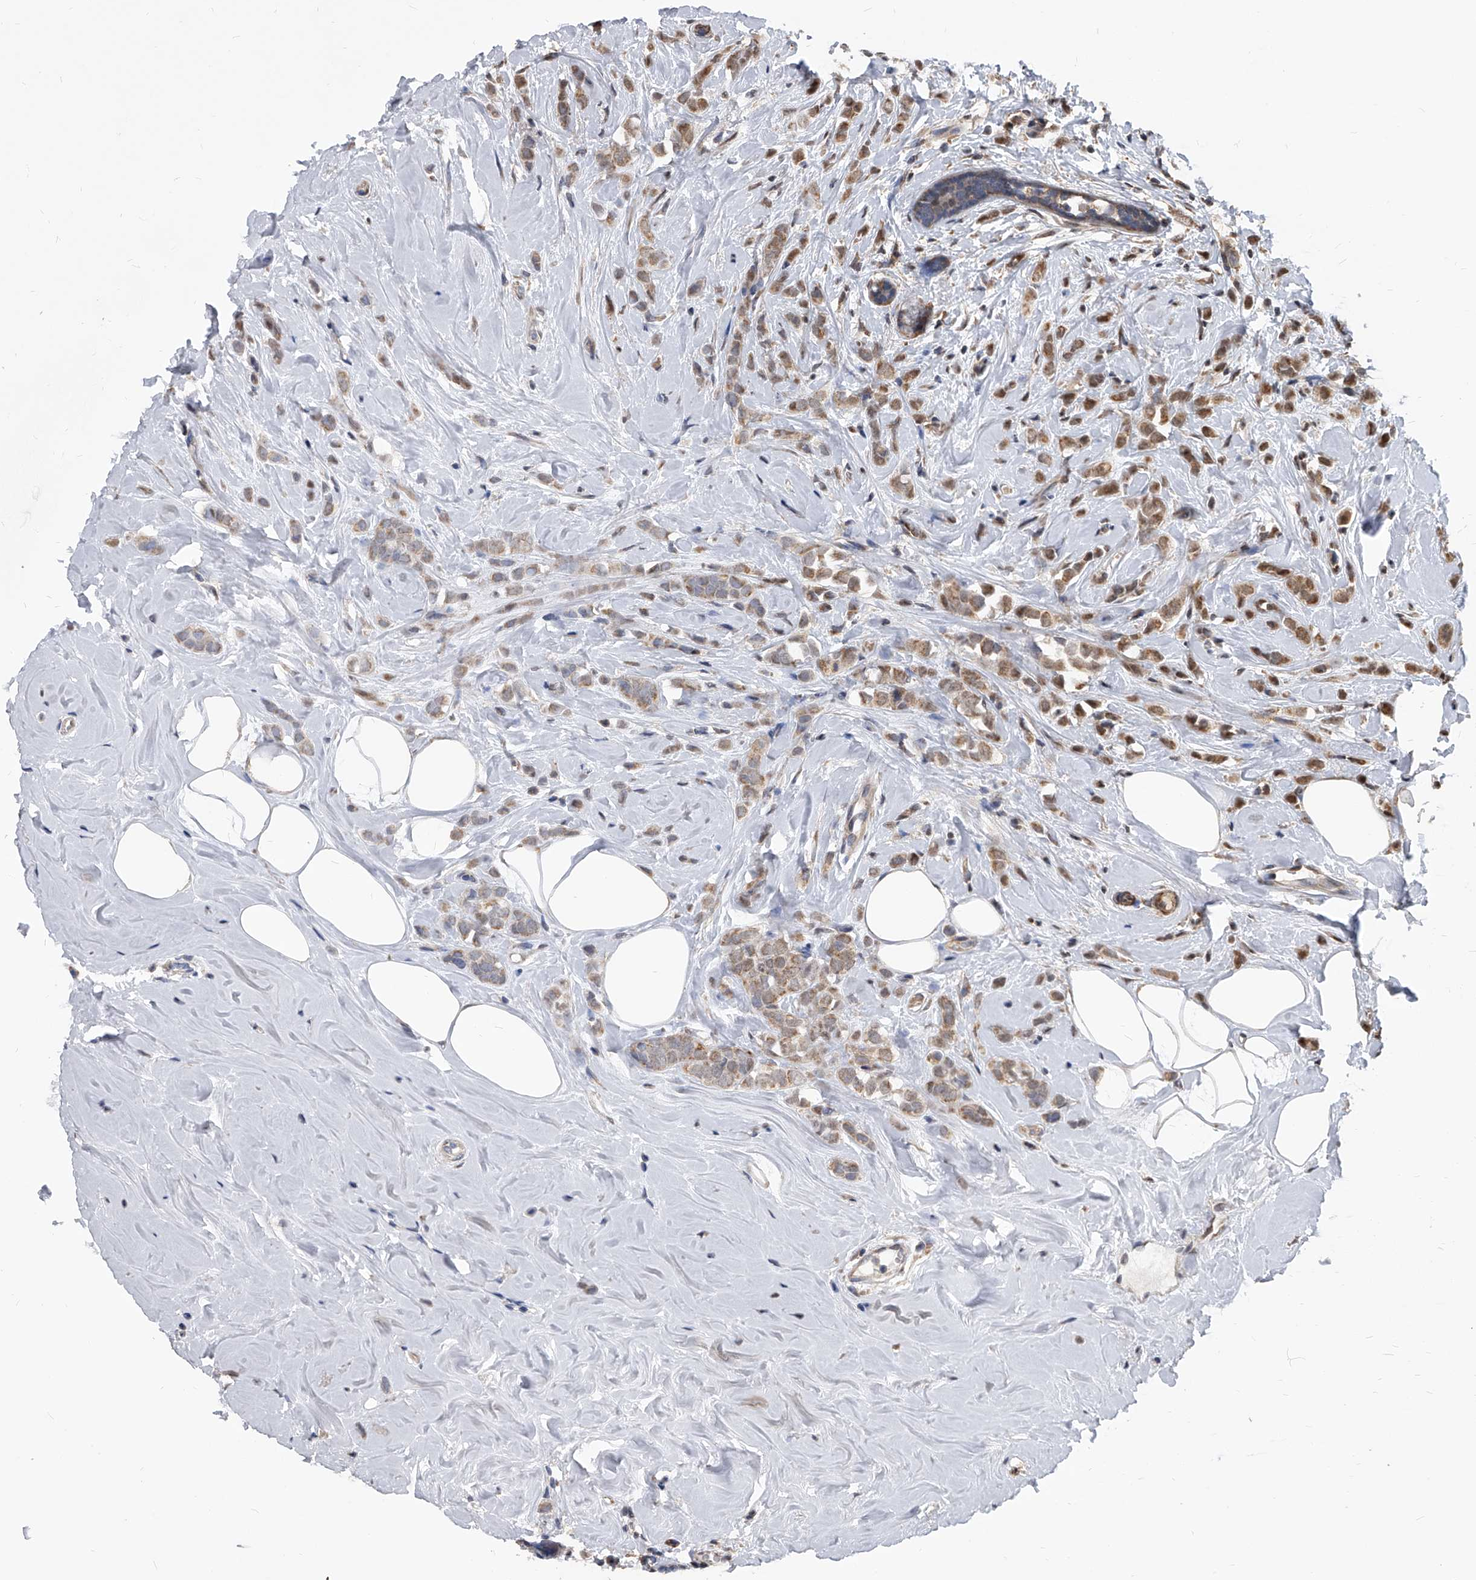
{"staining": {"intensity": "moderate", "quantity": ">75%", "location": "cytoplasmic/membranous"}, "tissue": "breast cancer", "cell_type": "Tumor cells", "image_type": "cancer", "snomed": [{"axis": "morphology", "description": "Lobular carcinoma"}, {"axis": "topography", "description": "Breast"}], "caption": "A brown stain shows moderate cytoplasmic/membranous positivity of a protein in human breast lobular carcinoma tumor cells.", "gene": "DUSP22", "patient": {"sex": "female", "age": 47}}